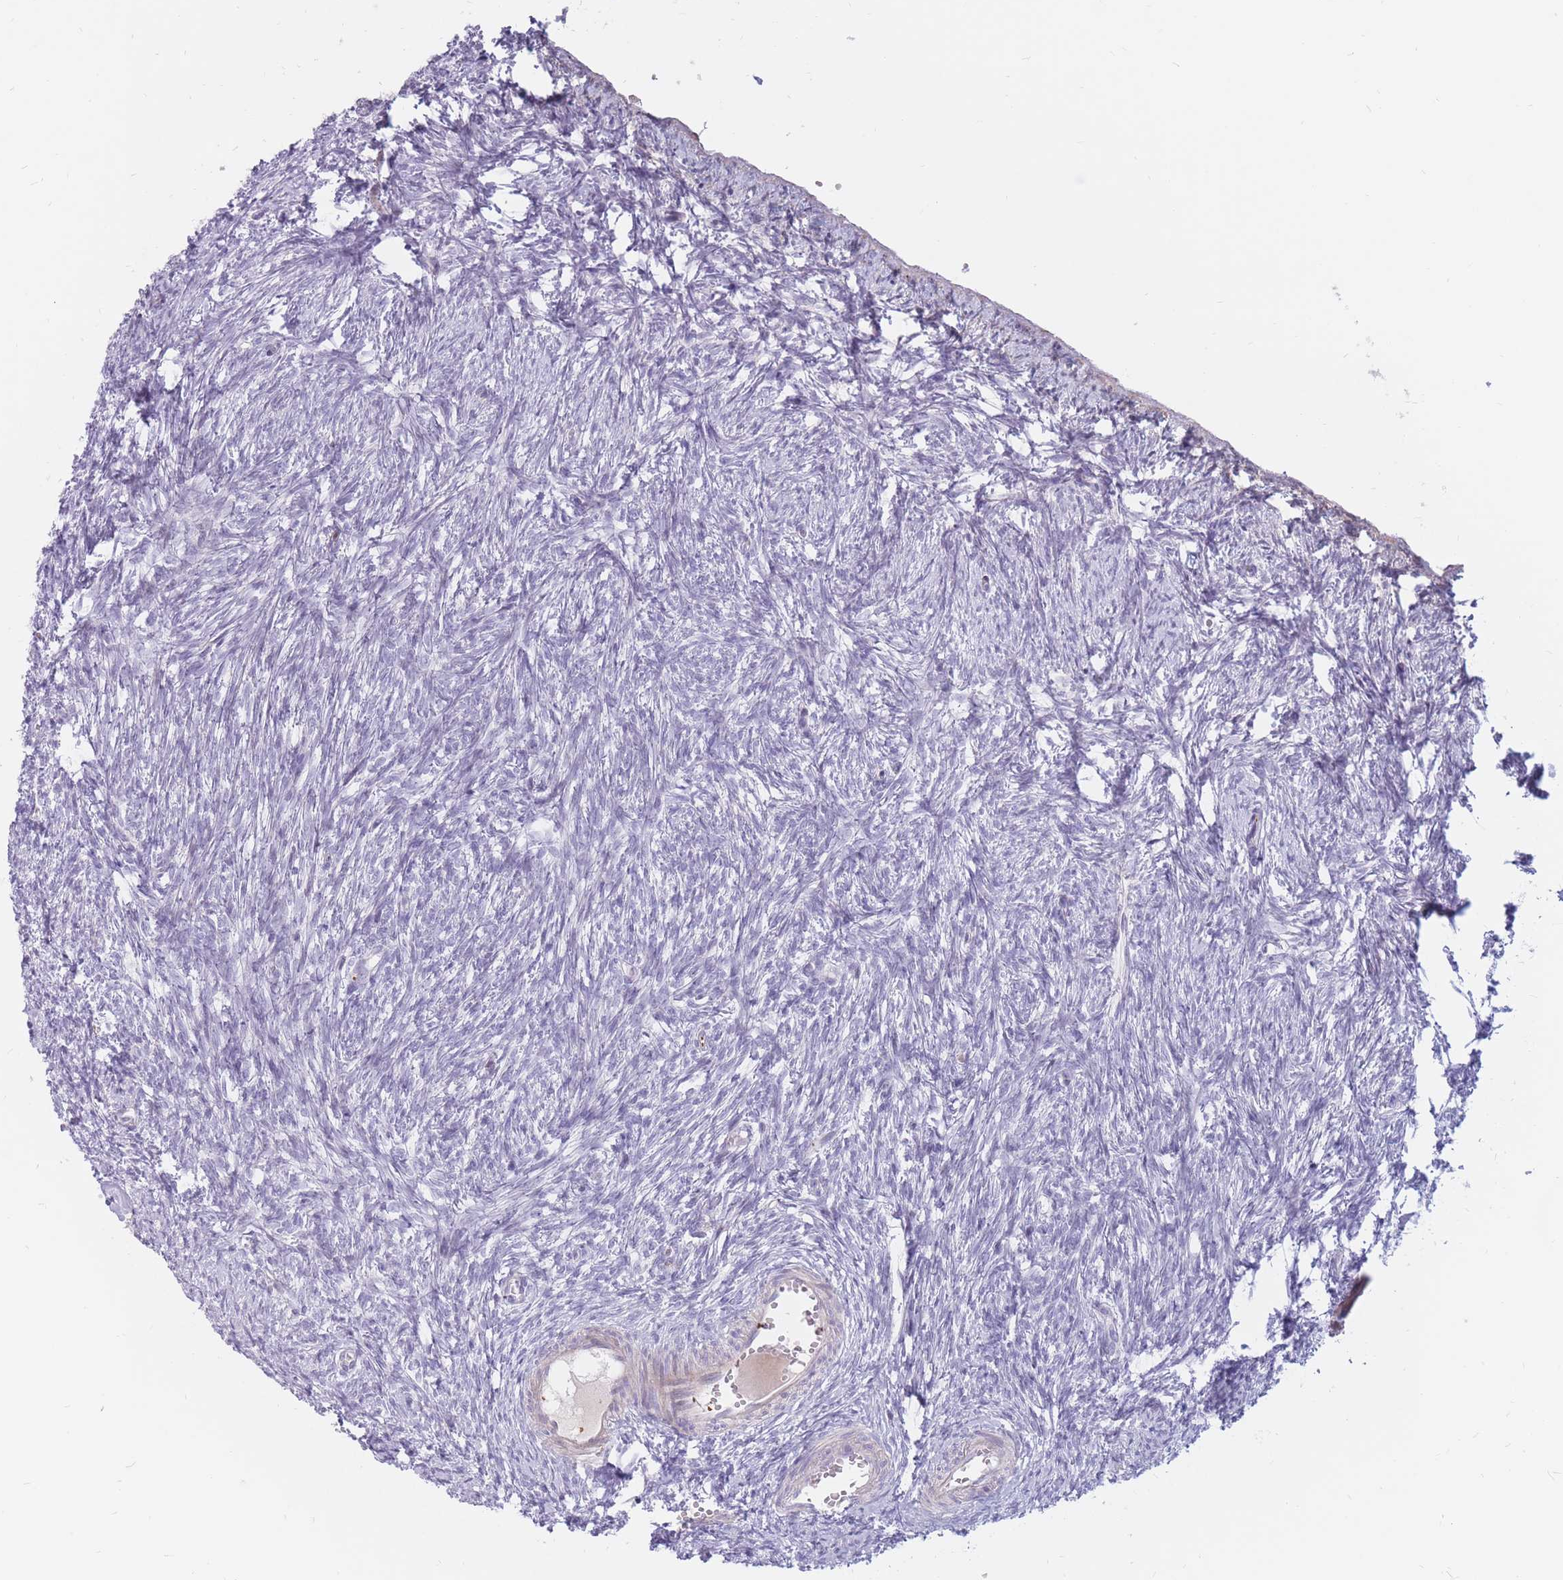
{"staining": {"intensity": "negative", "quantity": "none", "location": "none"}, "tissue": "ovary", "cell_type": "Follicle cells", "image_type": "normal", "snomed": [{"axis": "morphology", "description": "Normal tissue, NOS"}, {"axis": "topography", "description": "Ovary"}], "caption": "High power microscopy micrograph of an immunohistochemistry (IHC) photomicrograph of benign ovary, revealing no significant staining in follicle cells. (Immunohistochemistry (ihc), brightfield microscopy, high magnification).", "gene": "PTGDR", "patient": {"sex": "female", "age": 51}}